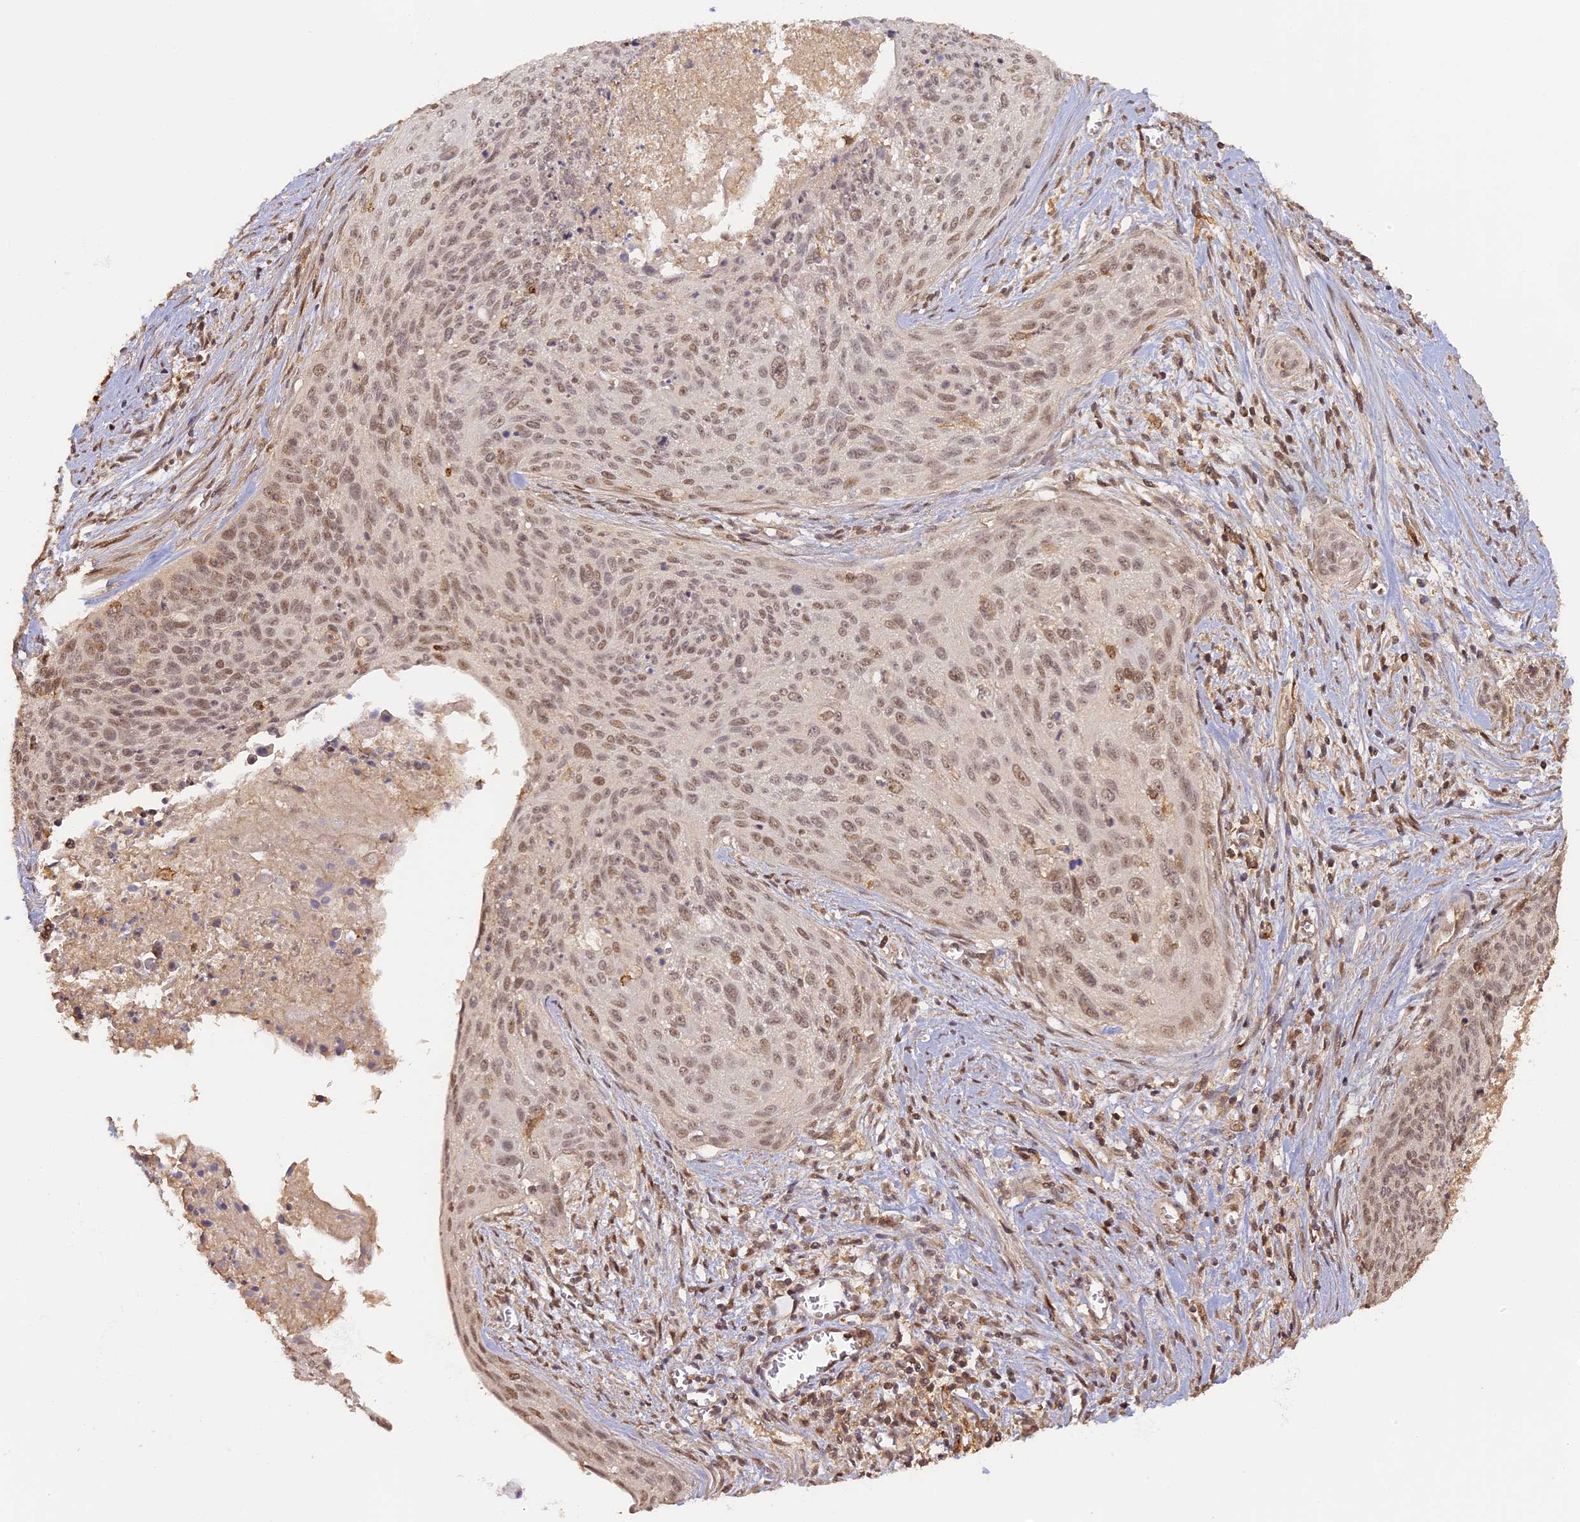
{"staining": {"intensity": "moderate", "quantity": ">75%", "location": "nuclear"}, "tissue": "cervical cancer", "cell_type": "Tumor cells", "image_type": "cancer", "snomed": [{"axis": "morphology", "description": "Squamous cell carcinoma, NOS"}, {"axis": "topography", "description": "Cervix"}], "caption": "Brown immunohistochemical staining in human cervical cancer (squamous cell carcinoma) exhibits moderate nuclear positivity in approximately >75% of tumor cells.", "gene": "MYBL2", "patient": {"sex": "female", "age": 55}}